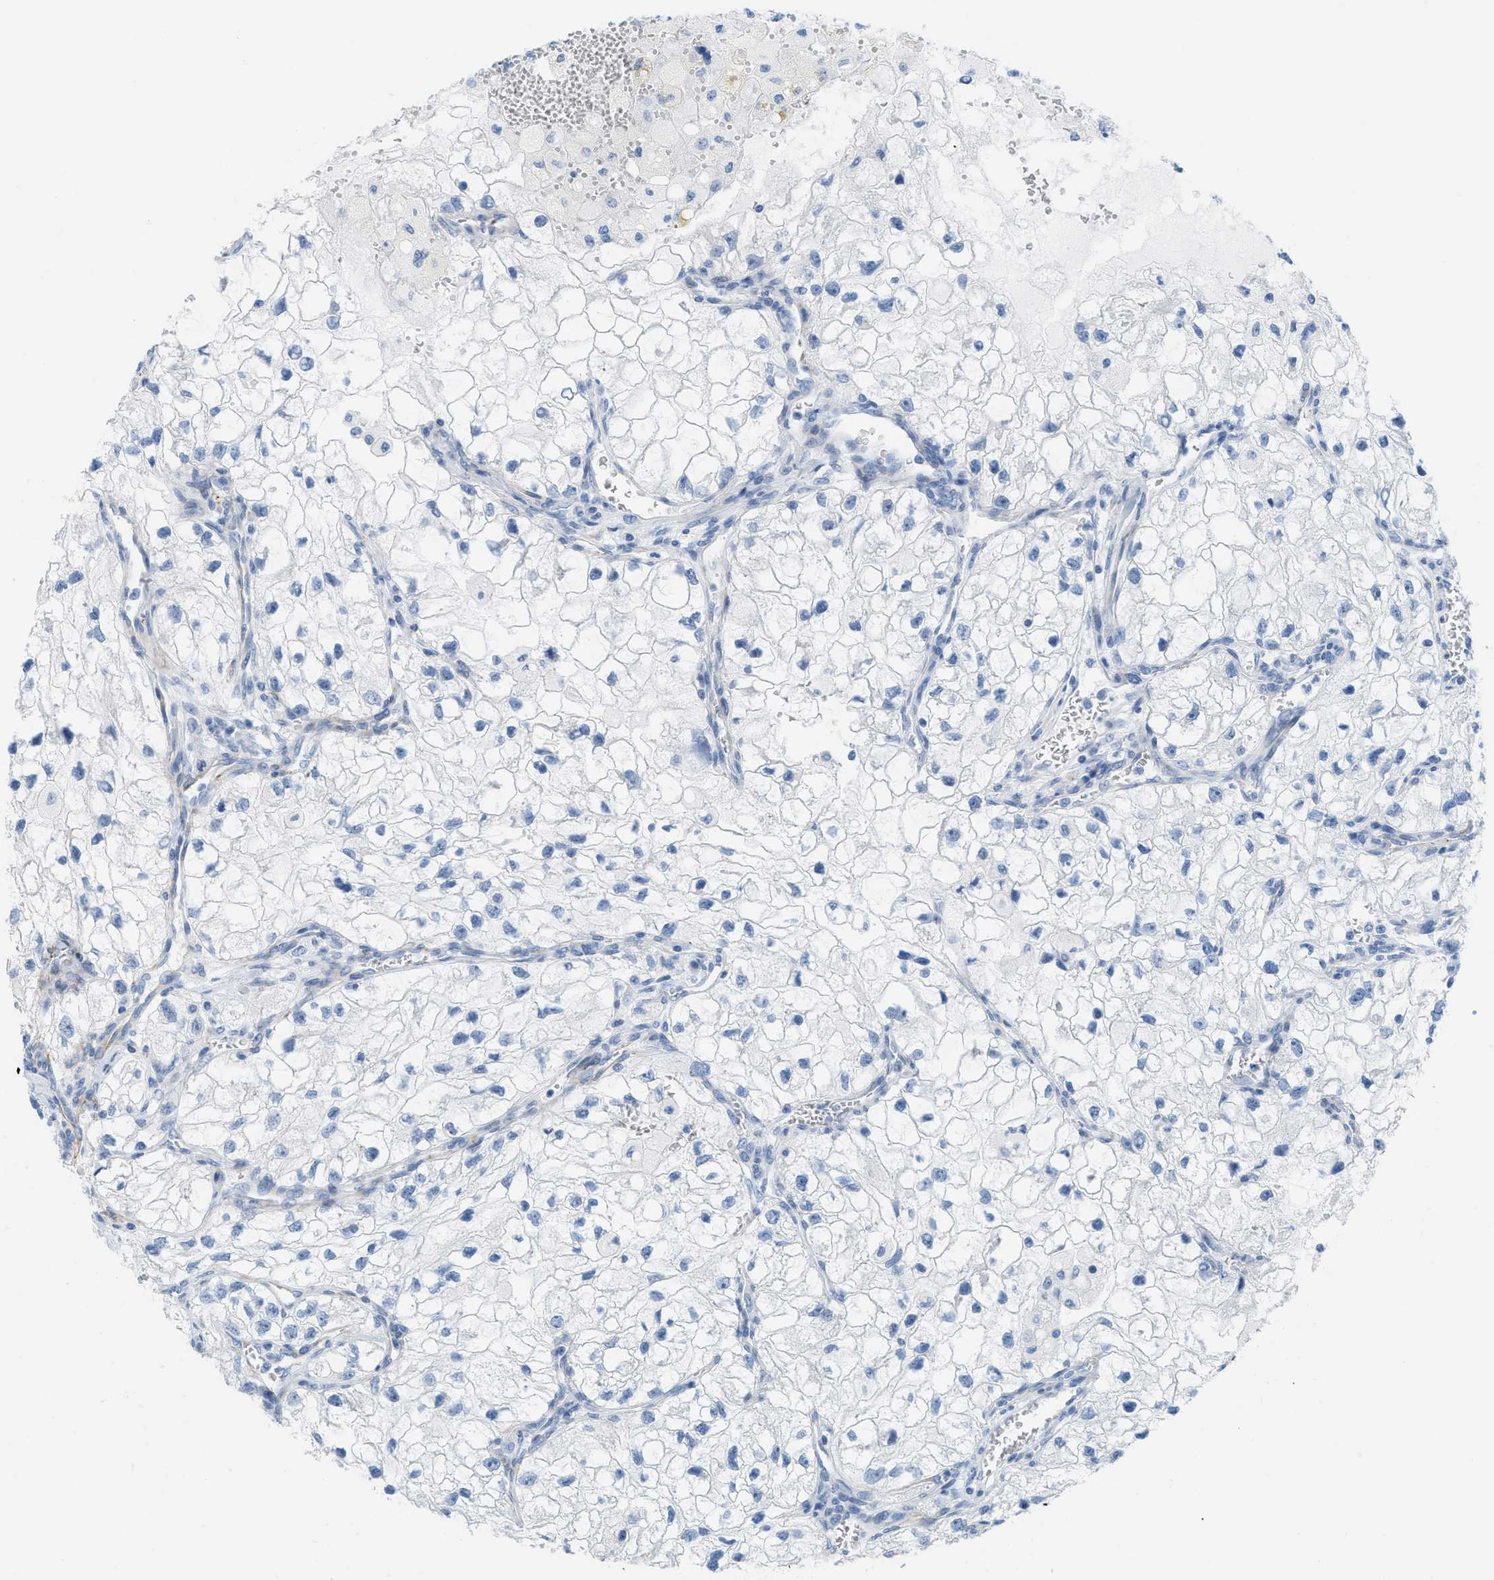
{"staining": {"intensity": "negative", "quantity": "none", "location": "none"}, "tissue": "renal cancer", "cell_type": "Tumor cells", "image_type": "cancer", "snomed": [{"axis": "morphology", "description": "Adenocarcinoma, NOS"}, {"axis": "topography", "description": "Kidney"}], "caption": "Photomicrograph shows no significant protein staining in tumor cells of renal cancer. The staining is performed using DAB brown chromogen with nuclei counter-stained in using hematoxylin.", "gene": "SLC12A1", "patient": {"sex": "female", "age": 70}}